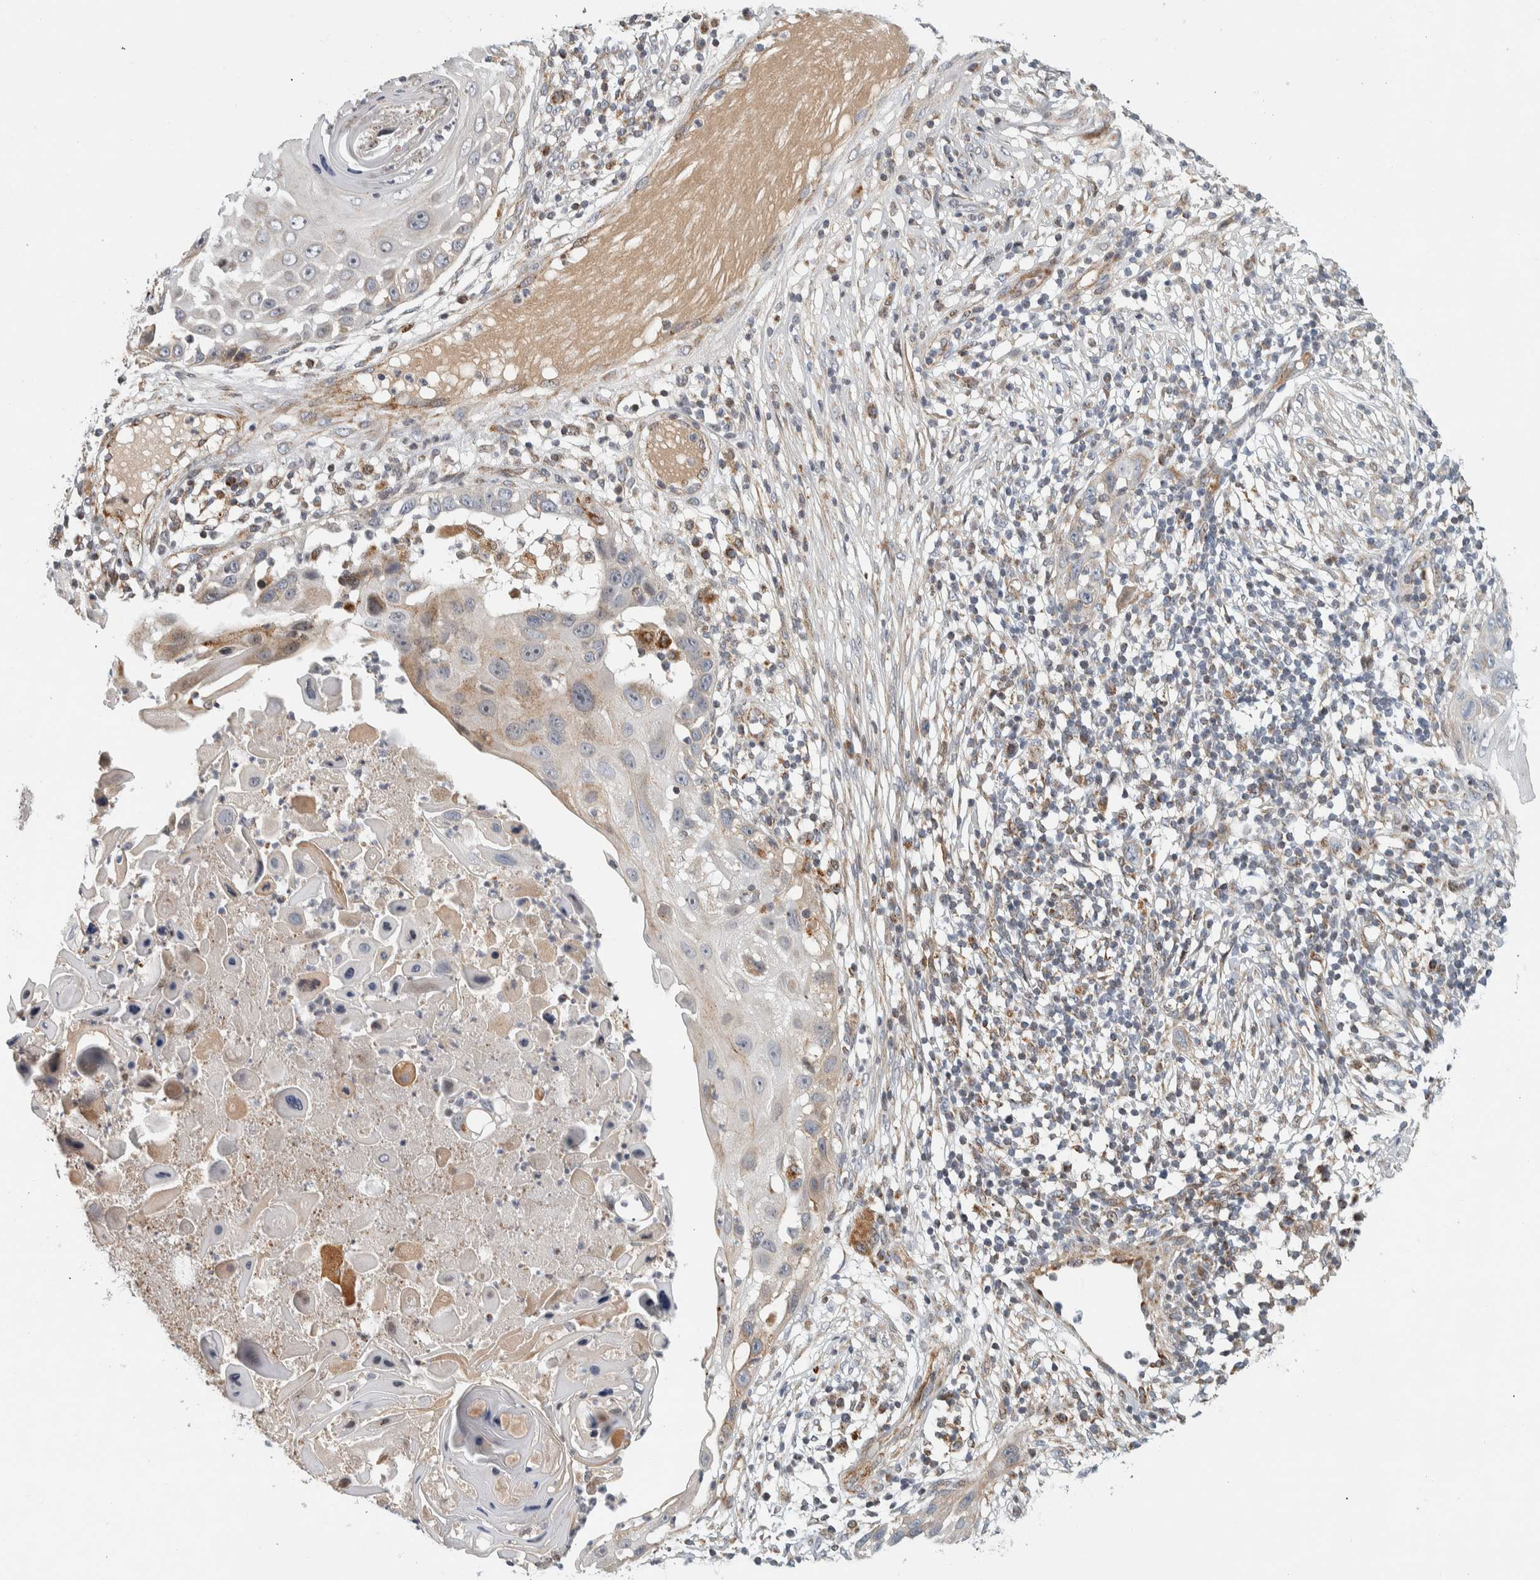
{"staining": {"intensity": "weak", "quantity": "<25%", "location": "cytoplasmic/membranous"}, "tissue": "skin cancer", "cell_type": "Tumor cells", "image_type": "cancer", "snomed": [{"axis": "morphology", "description": "Squamous cell carcinoma, NOS"}, {"axis": "topography", "description": "Skin"}], "caption": "IHC photomicrograph of human skin cancer stained for a protein (brown), which exhibits no expression in tumor cells.", "gene": "AFP", "patient": {"sex": "female", "age": 44}}